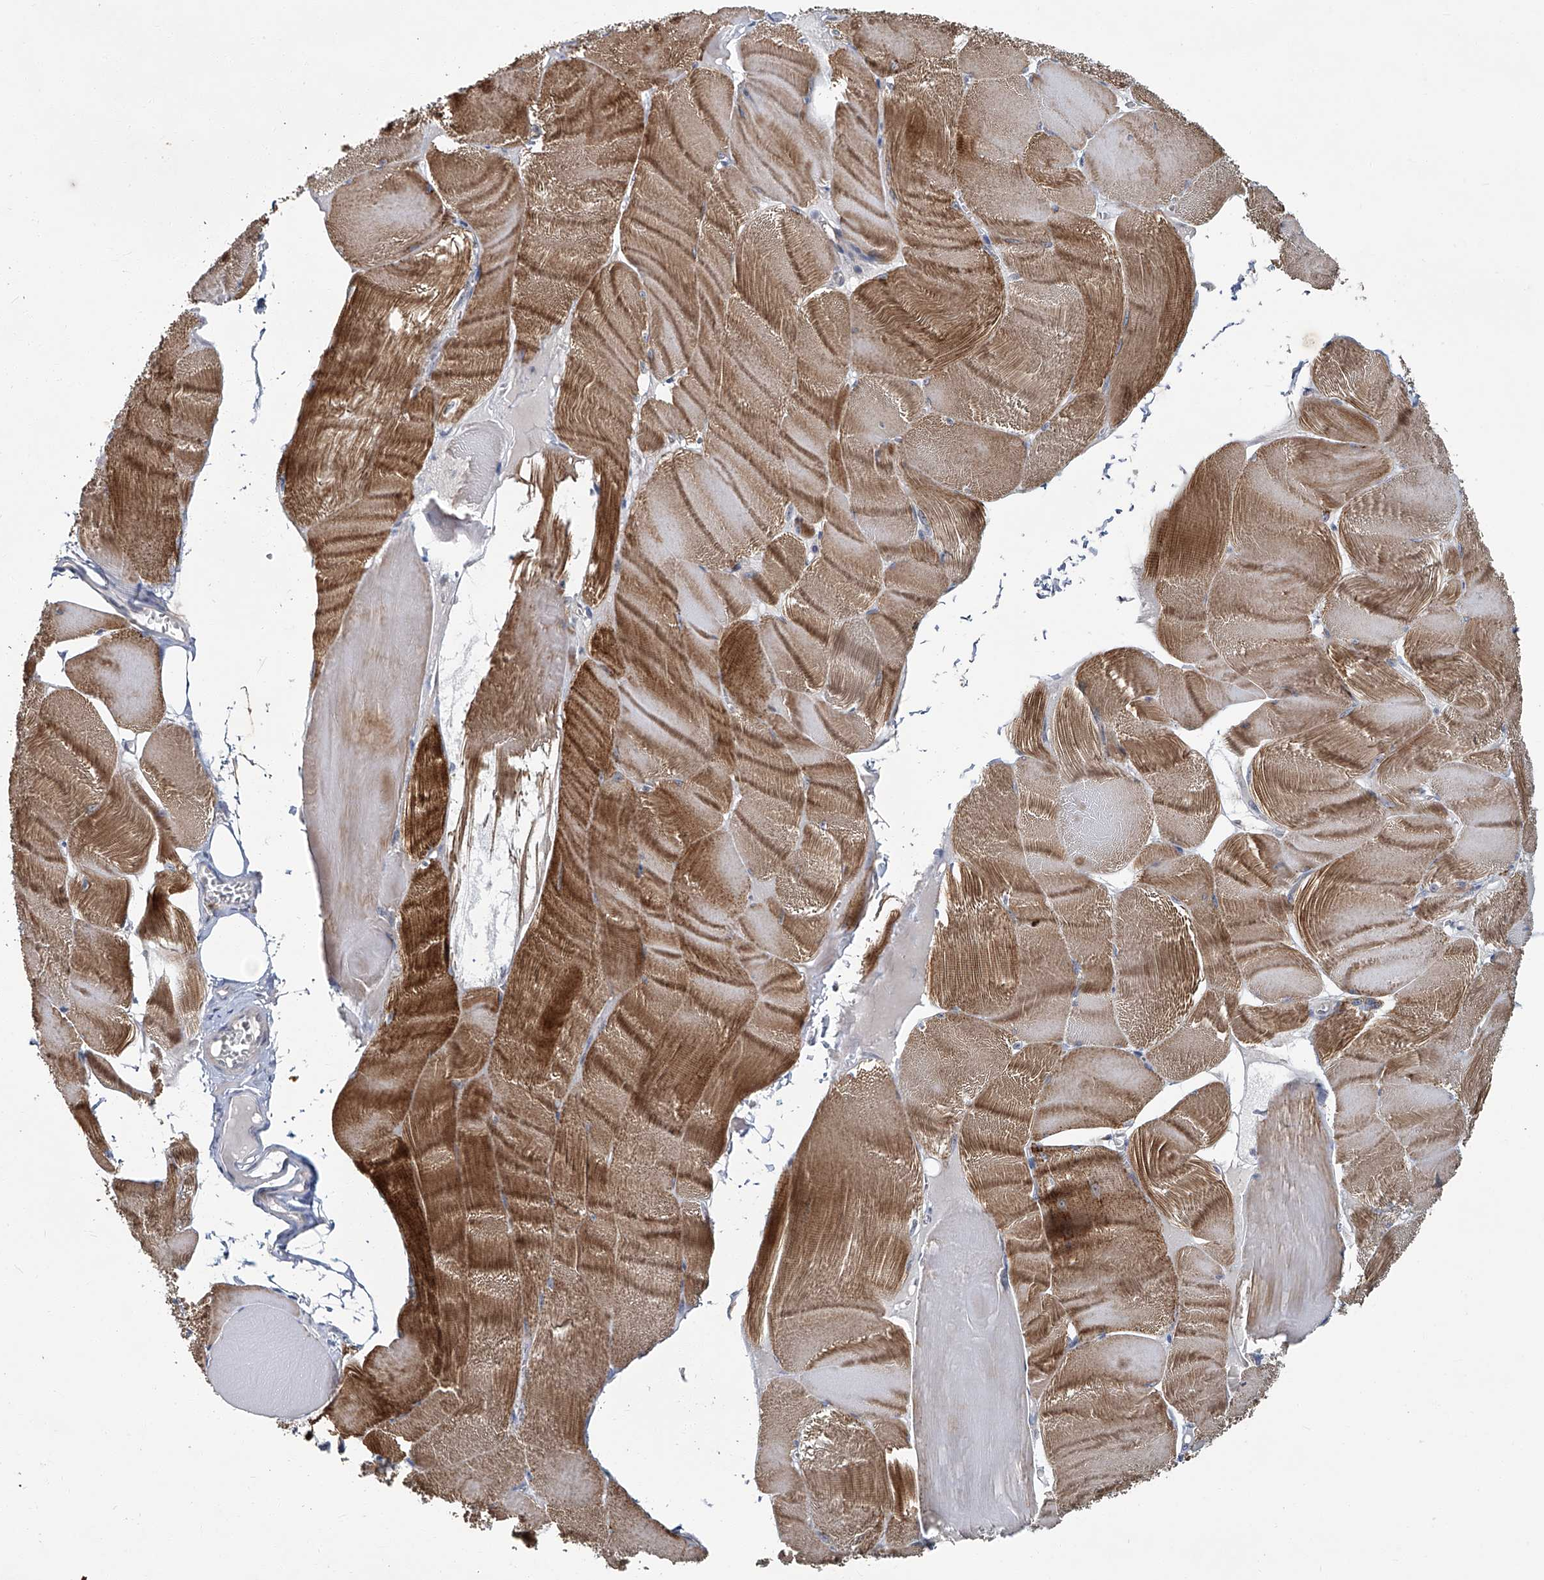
{"staining": {"intensity": "moderate", "quantity": ">75%", "location": "cytoplasmic/membranous"}, "tissue": "skeletal muscle", "cell_type": "Myocytes", "image_type": "normal", "snomed": [{"axis": "morphology", "description": "Normal tissue, NOS"}, {"axis": "morphology", "description": "Basal cell carcinoma"}, {"axis": "topography", "description": "Skeletal muscle"}], "caption": "A high-resolution photomicrograph shows immunohistochemistry (IHC) staining of unremarkable skeletal muscle, which reveals moderate cytoplasmic/membranous staining in approximately >75% of myocytes. Immunohistochemistry stains the protein in brown and the nuclei are stained blue.", "gene": "AKNAD1", "patient": {"sex": "female", "age": 64}}